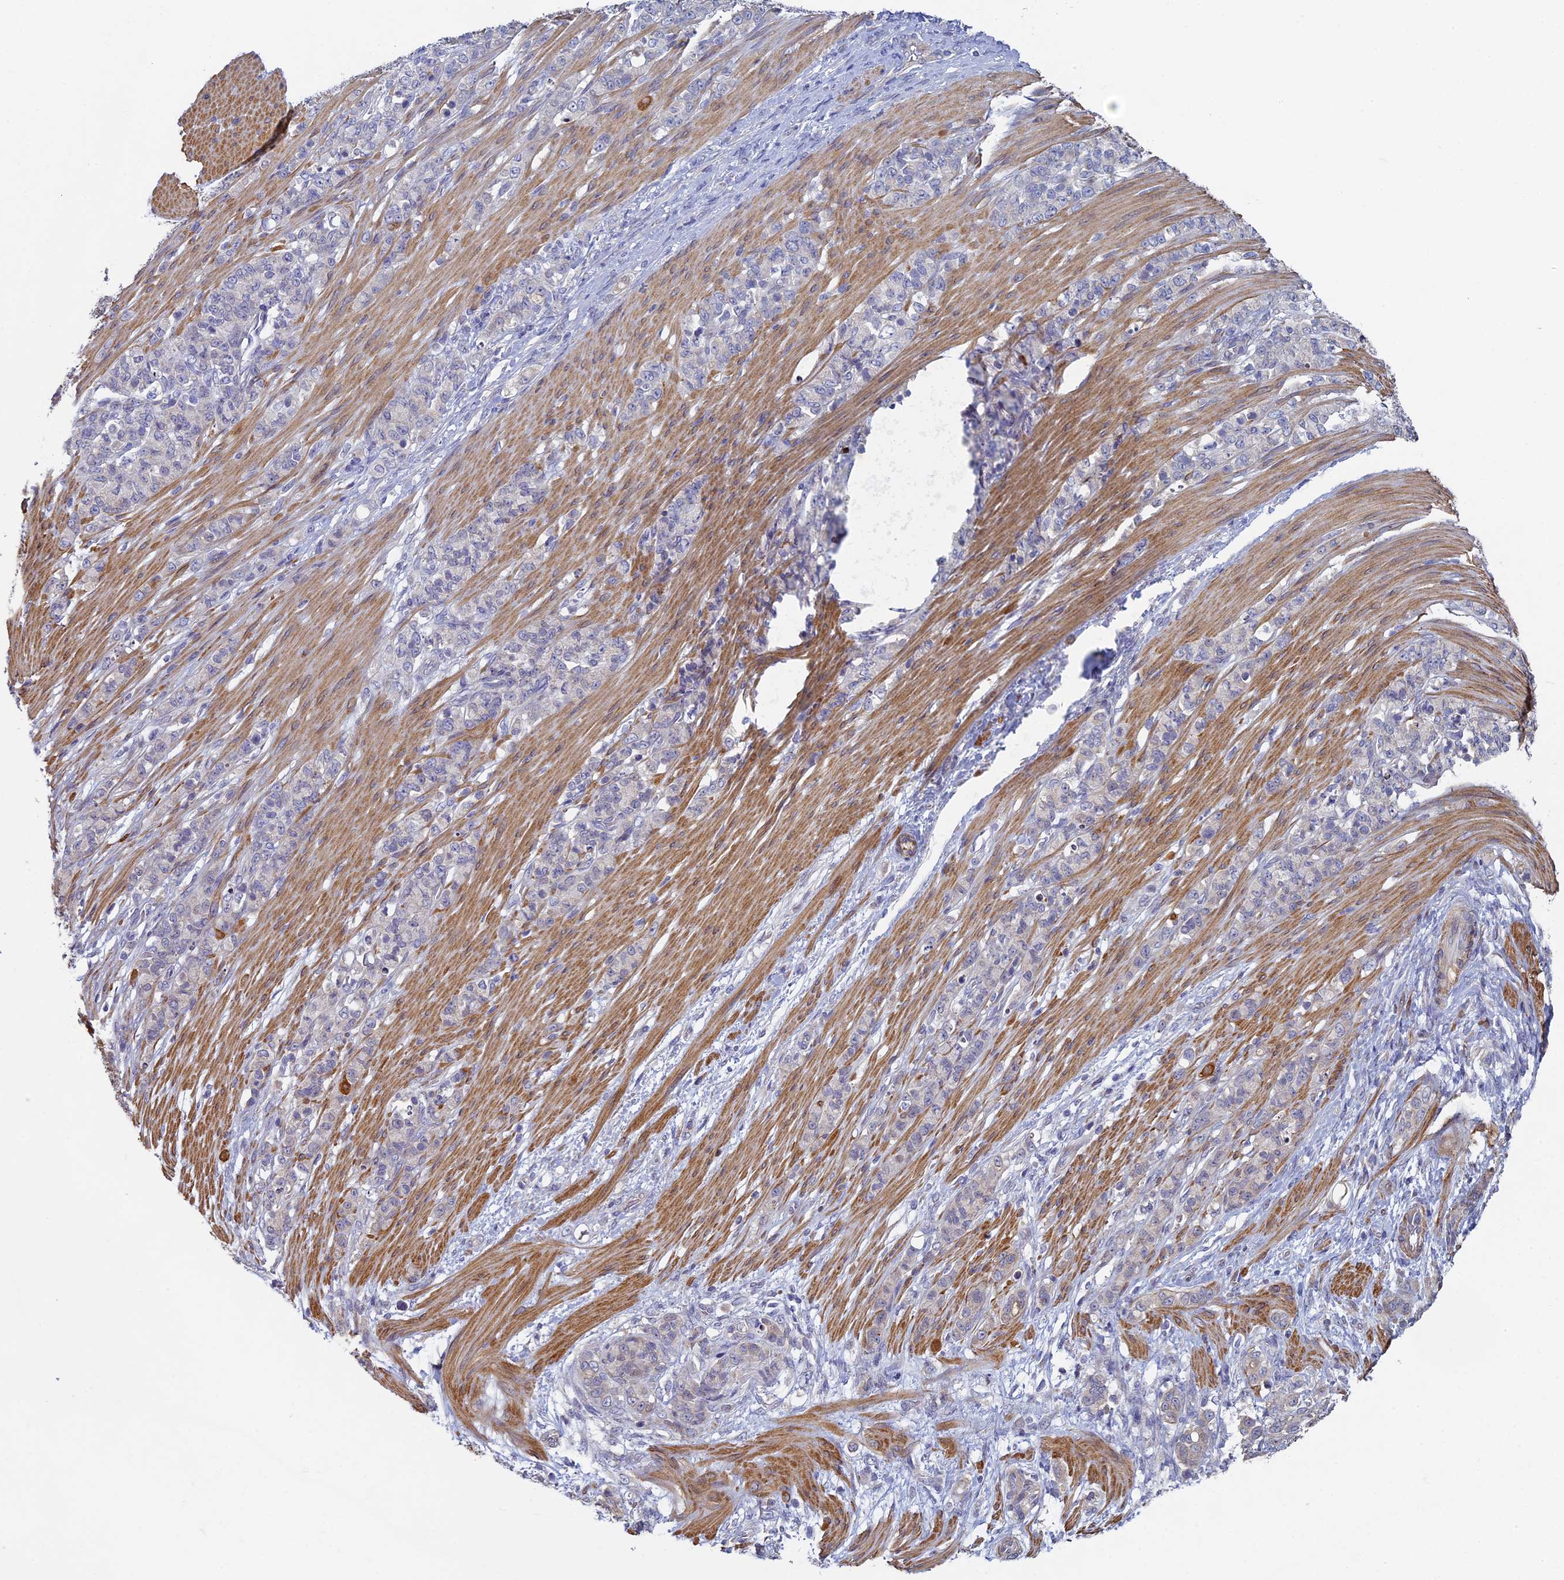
{"staining": {"intensity": "negative", "quantity": "none", "location": "none"}, "tissue": "stomach cancer", "cell_type": "Tumor cells", "image_type": "cancer", "snomed": [{"axis": "morphology", "description": "Adenocarcinoma, NOS"}, {"axis": "topography", "description": "Stomach"}], "caption": "This is an immunohistochemistry (IHC) histopathology image of human stomach cancer. There is no positivity in tumor cells.", "gene": "DIXDC1", "patient": {"sex": "female", "age": 79}}